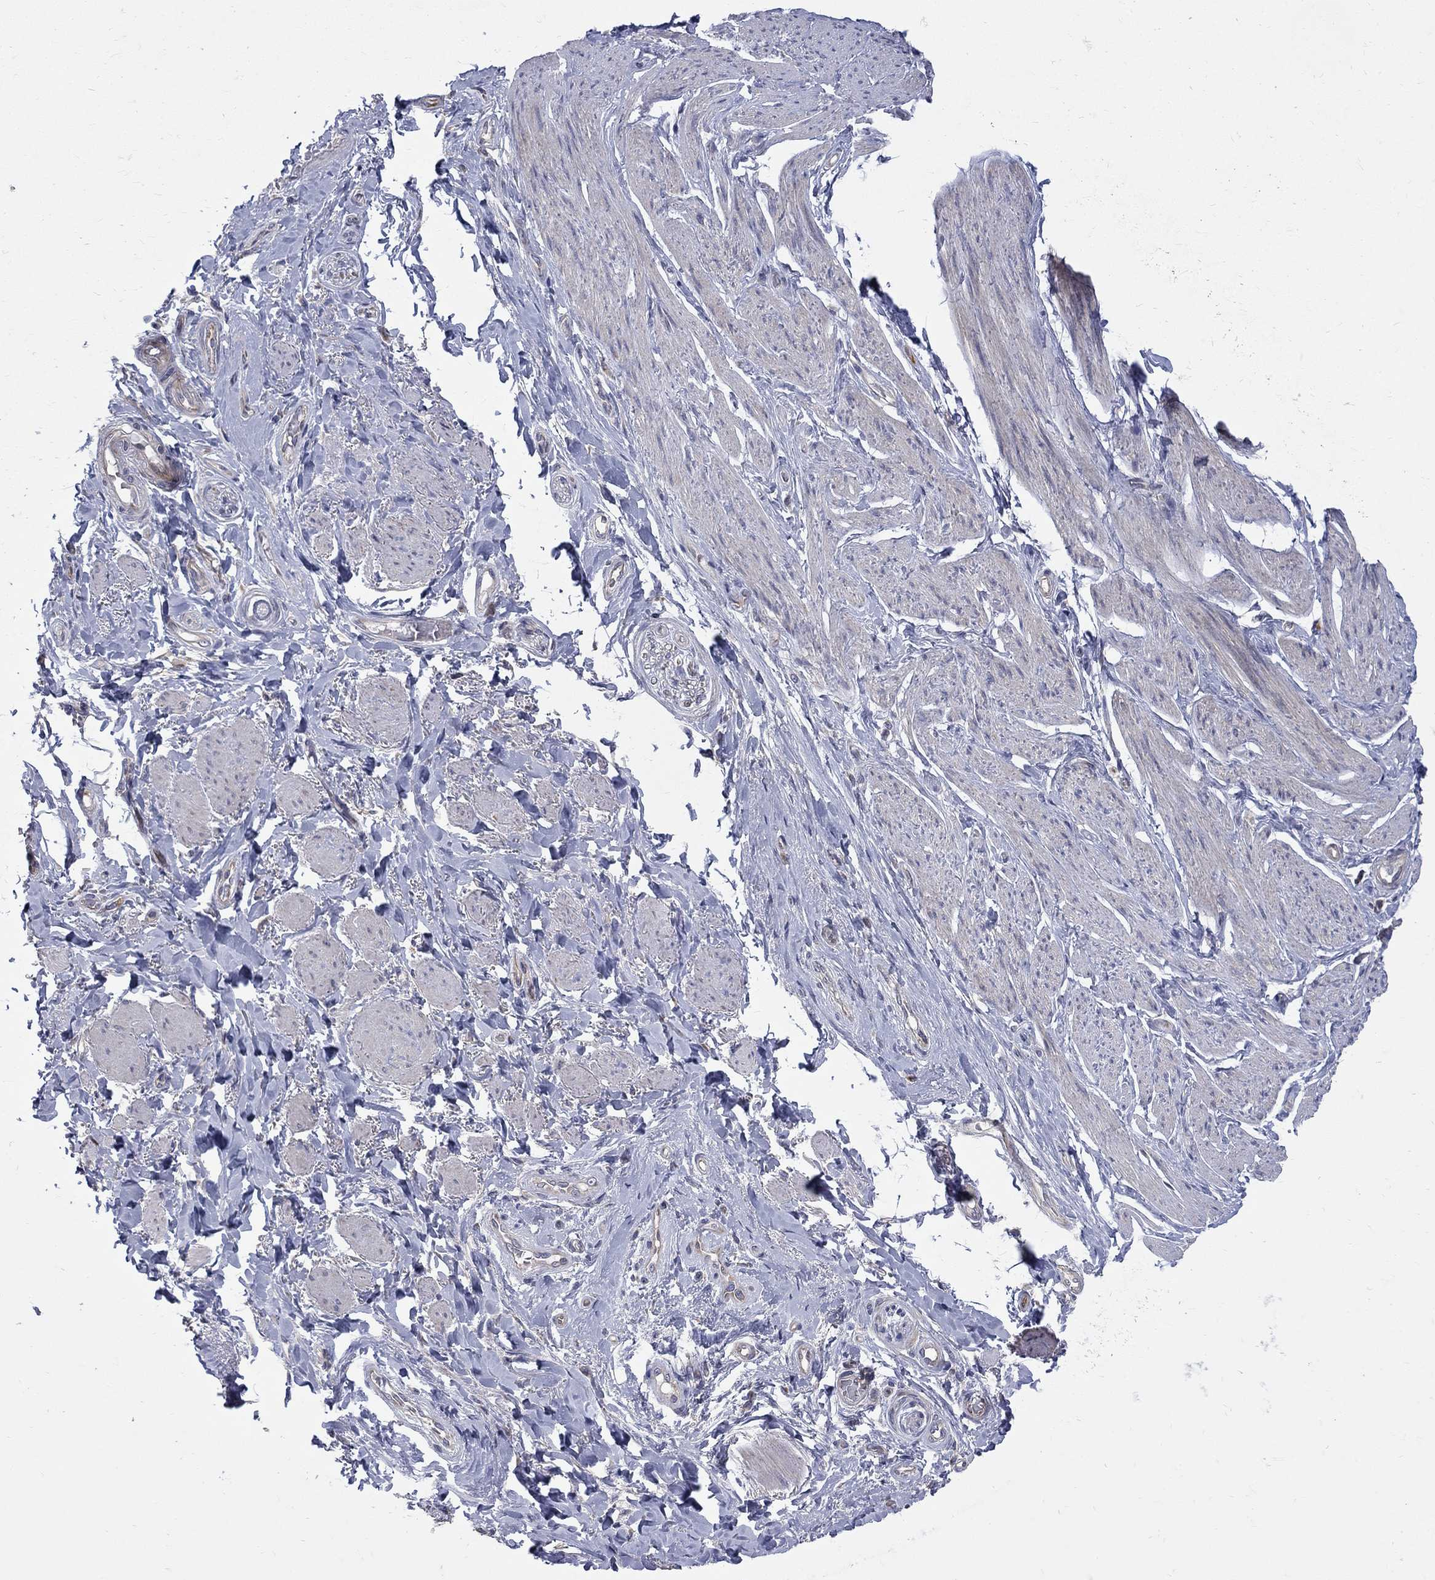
{"staining": {"intensity": "negative", "quantity": "none", "location": "none"}, "tissue": "soft tissue", "cell_type": "Fibroblasts", "image_type": "normal", "snomed": [{"axis": "morphology", "description": "Normal tissue, NOS"}, {"axis": "topography", "description": "Skeletal muscle"}, {"axis": "topography", "description": "Anal"}, {"axis": "topography", "description": "Peripheral nerve tissue"}], "caption": "A high-resolution micrograph shows immunohistochemistry (IHC) staining of unremarkable soft tissue, which displays no significant staining in fibroblasts.", "gene": "SH2B1", "patient": {"sex": "male", "age": 53}}